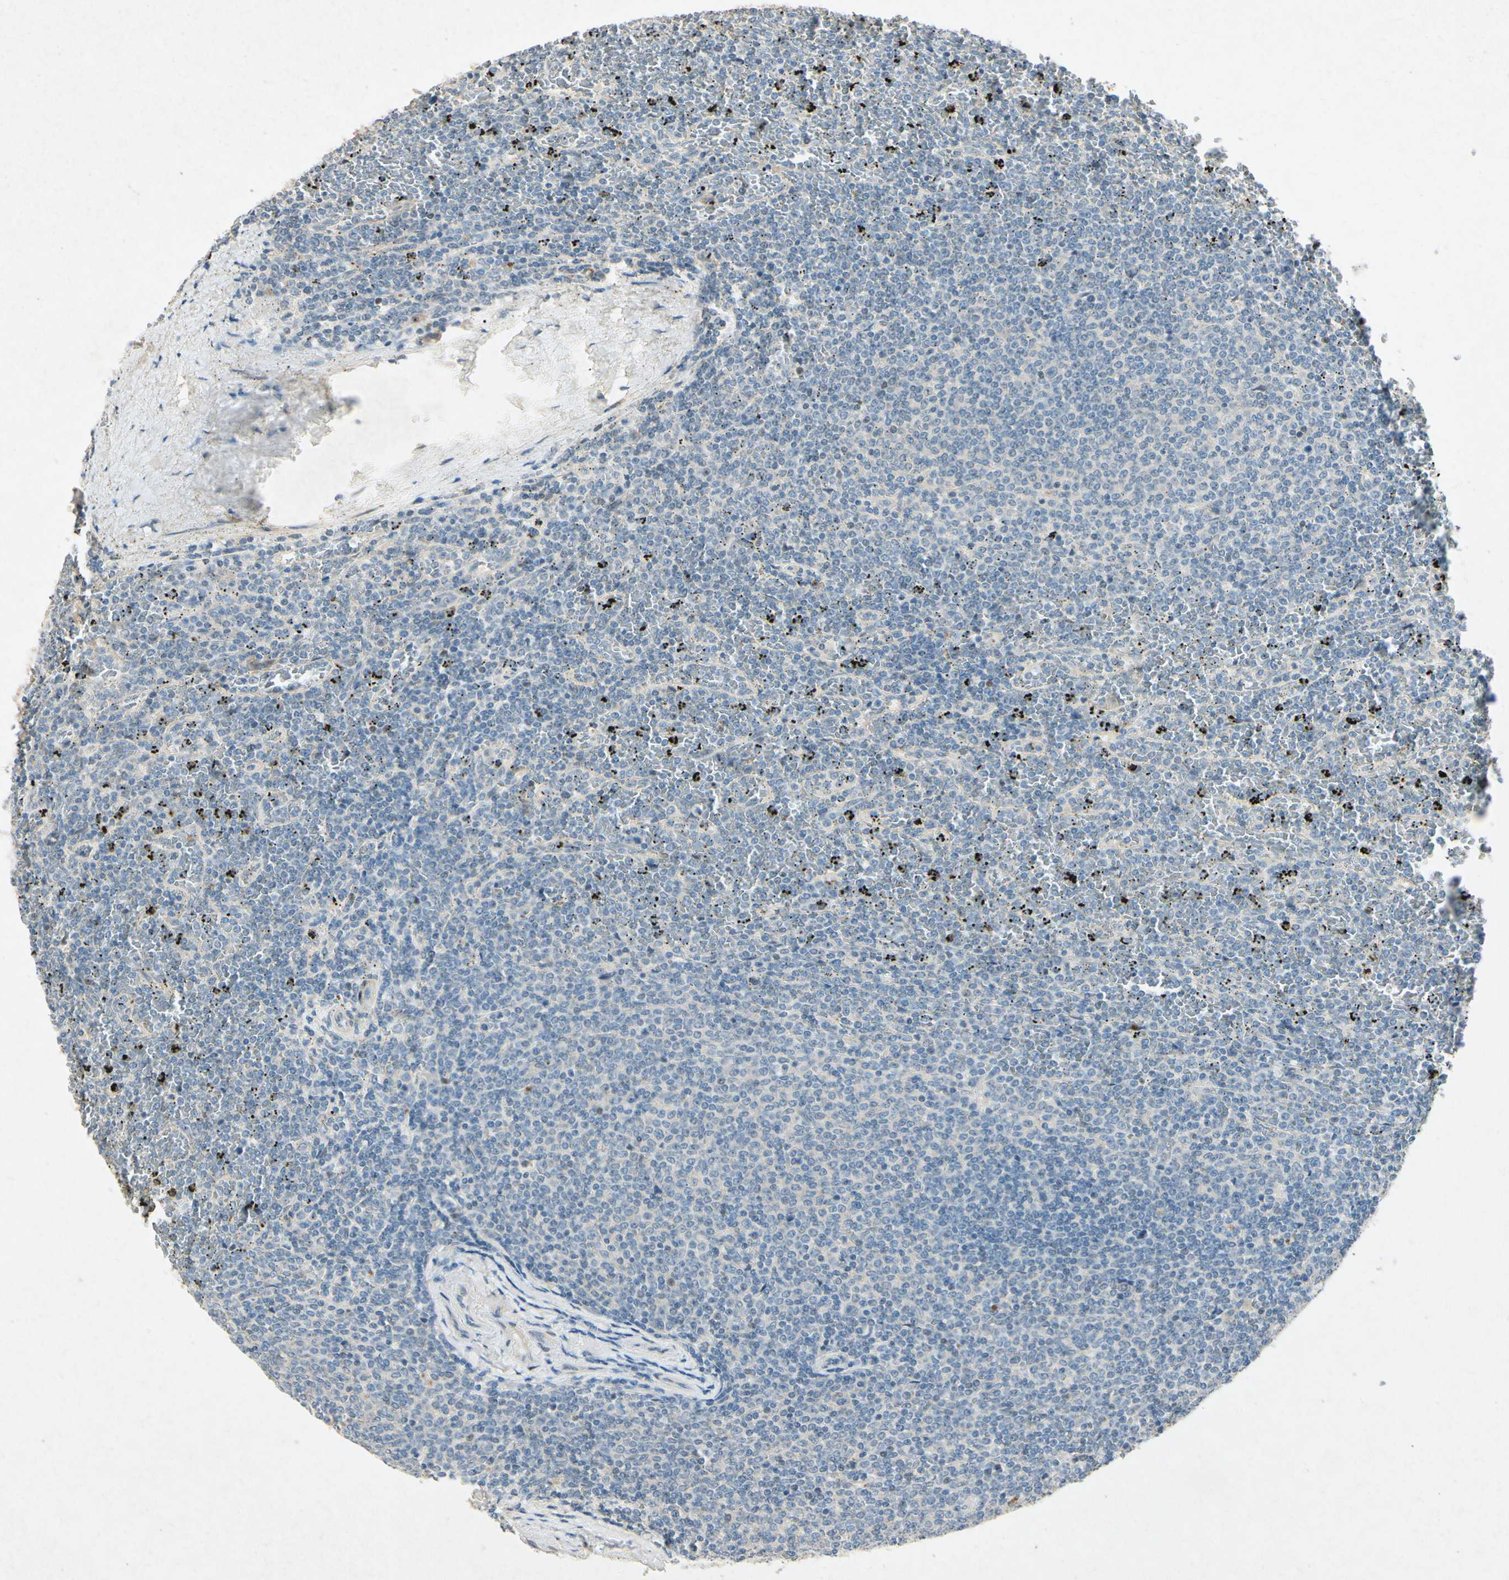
{"staining": {"intensity": "negative", "quantity": "none", "location": "none"}, "tissue": "lymphoma", "cell_type": "Tumor cells", "image_type": "cancer", "snomed": [{"axis": "morphology", "description": "Malignant lymphoma, non-Hodgkin's type, Low grade"}, {"axis": "topography", "description": "Spleen"}], "caption": "Immunohistochemistry of human malignant lymphoma, non-Hodgkin's type (low-grade) displays no expression in tumor cells. (DAB (3,3'-diaminobenzidine) immunohistochemistry visualized using brightfield microscopy, high magnification).", "gene": "HSPA1B", "patient": {"sex": "female", "age": 77}}